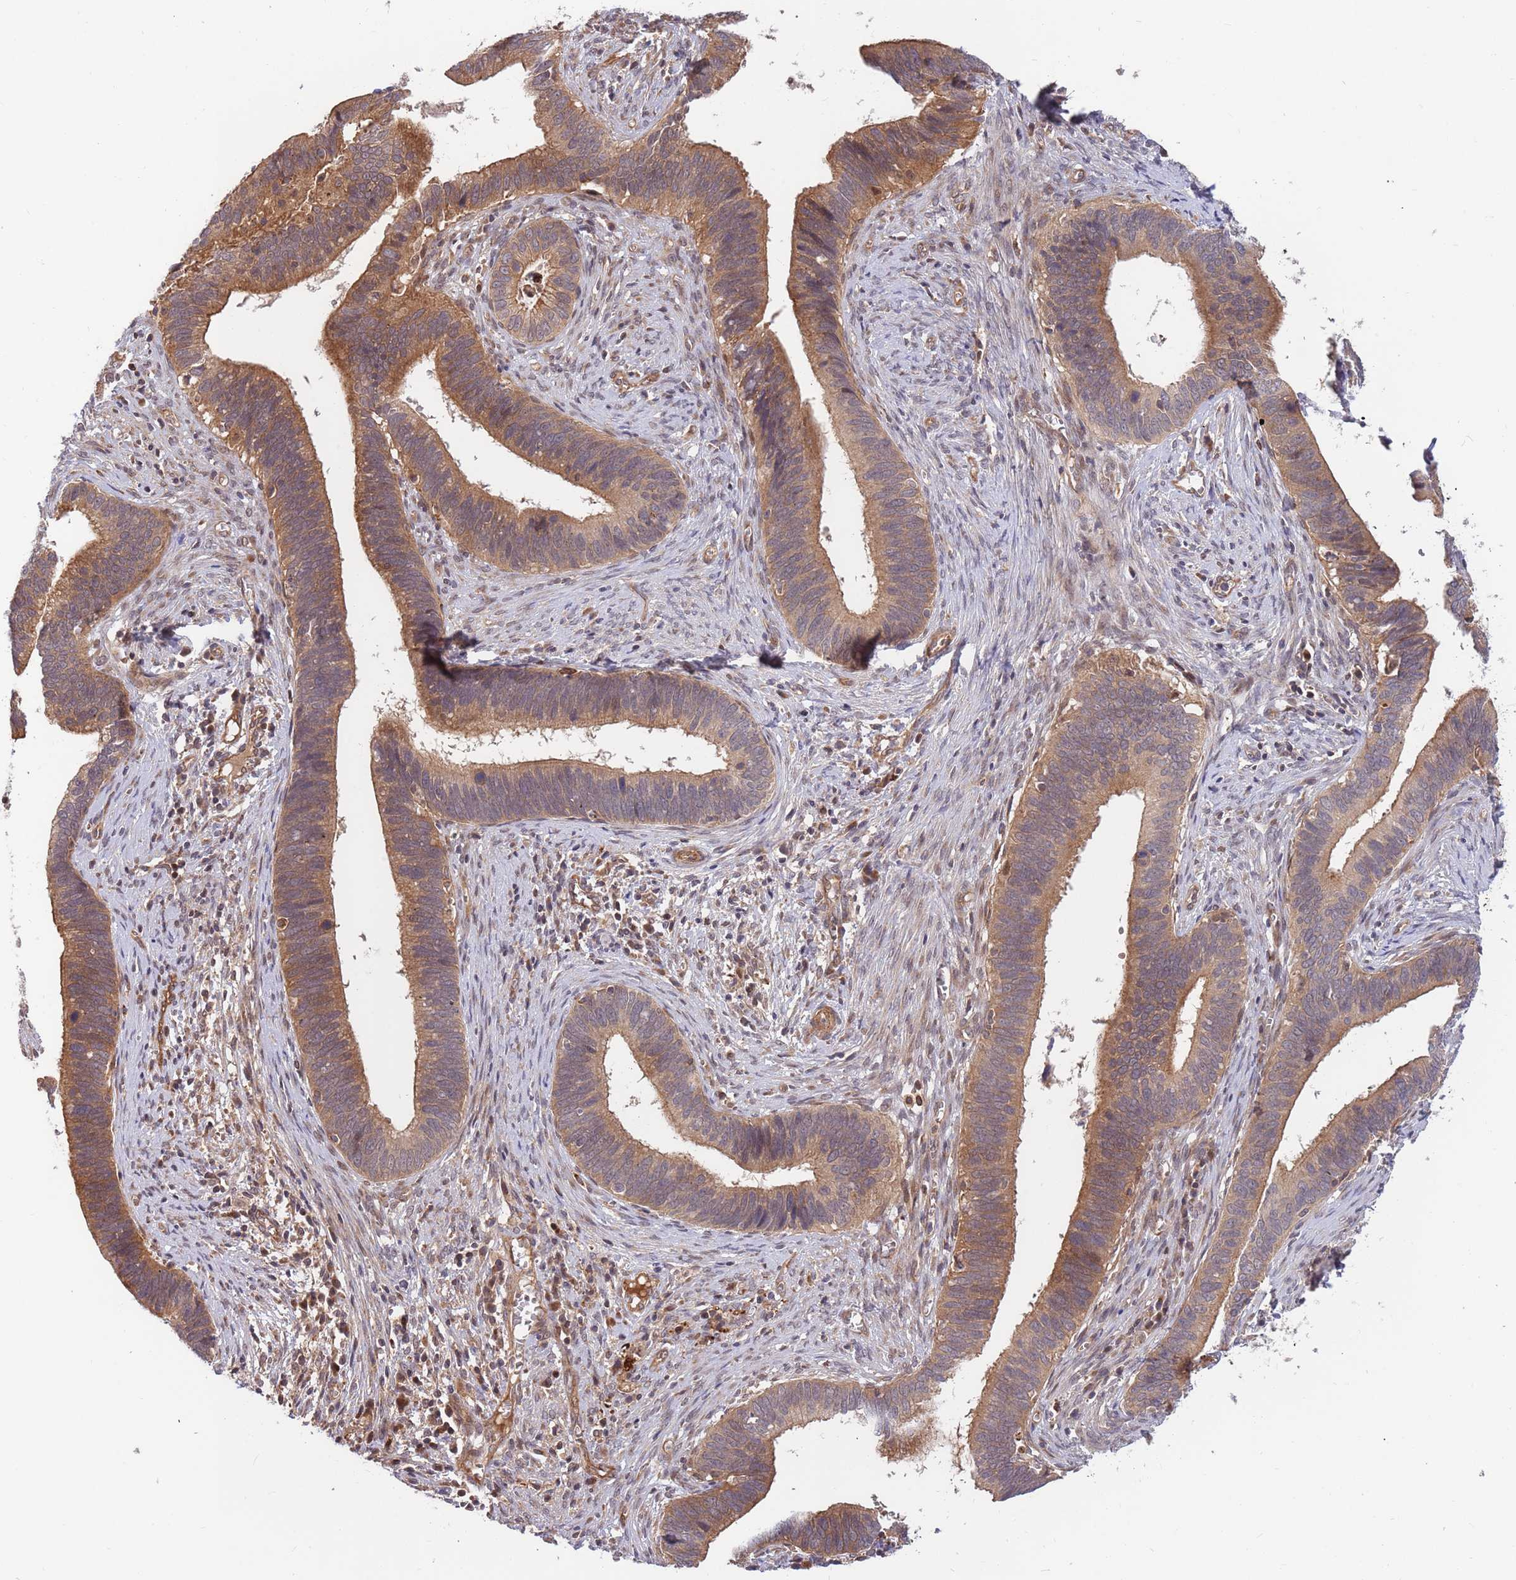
{"staining": {"intensity": "moderate", "quantity": ">75%", "location": "cytoplasmic/membranous"}, "tissue": "cervical cancer", "cell_type": "Tumor cells", "image_type": "cancer", "snomed": [{"axis": "morphology", "description": "Adenocarcinoma, NOS"}, {"axis": "topography", "description": "Cervix"}], "caption": "High-magnification brightfield microscopy of cervical cancer (adenocarcinoma) stained with DAB (3,3'-diaminobenzidine) (brown) and counterstained with hematoxylin (blue). tumor cells exhibit moderate cytoplasmic/membranous positivity is seen in approximately>75% of cells. Using DAB (brown) and hematoxylin (blue) stains, captured at high magnification using brightfield microscopy.", "gene": "HAUS3", "patient": {"sex": "female", "age": 42}}